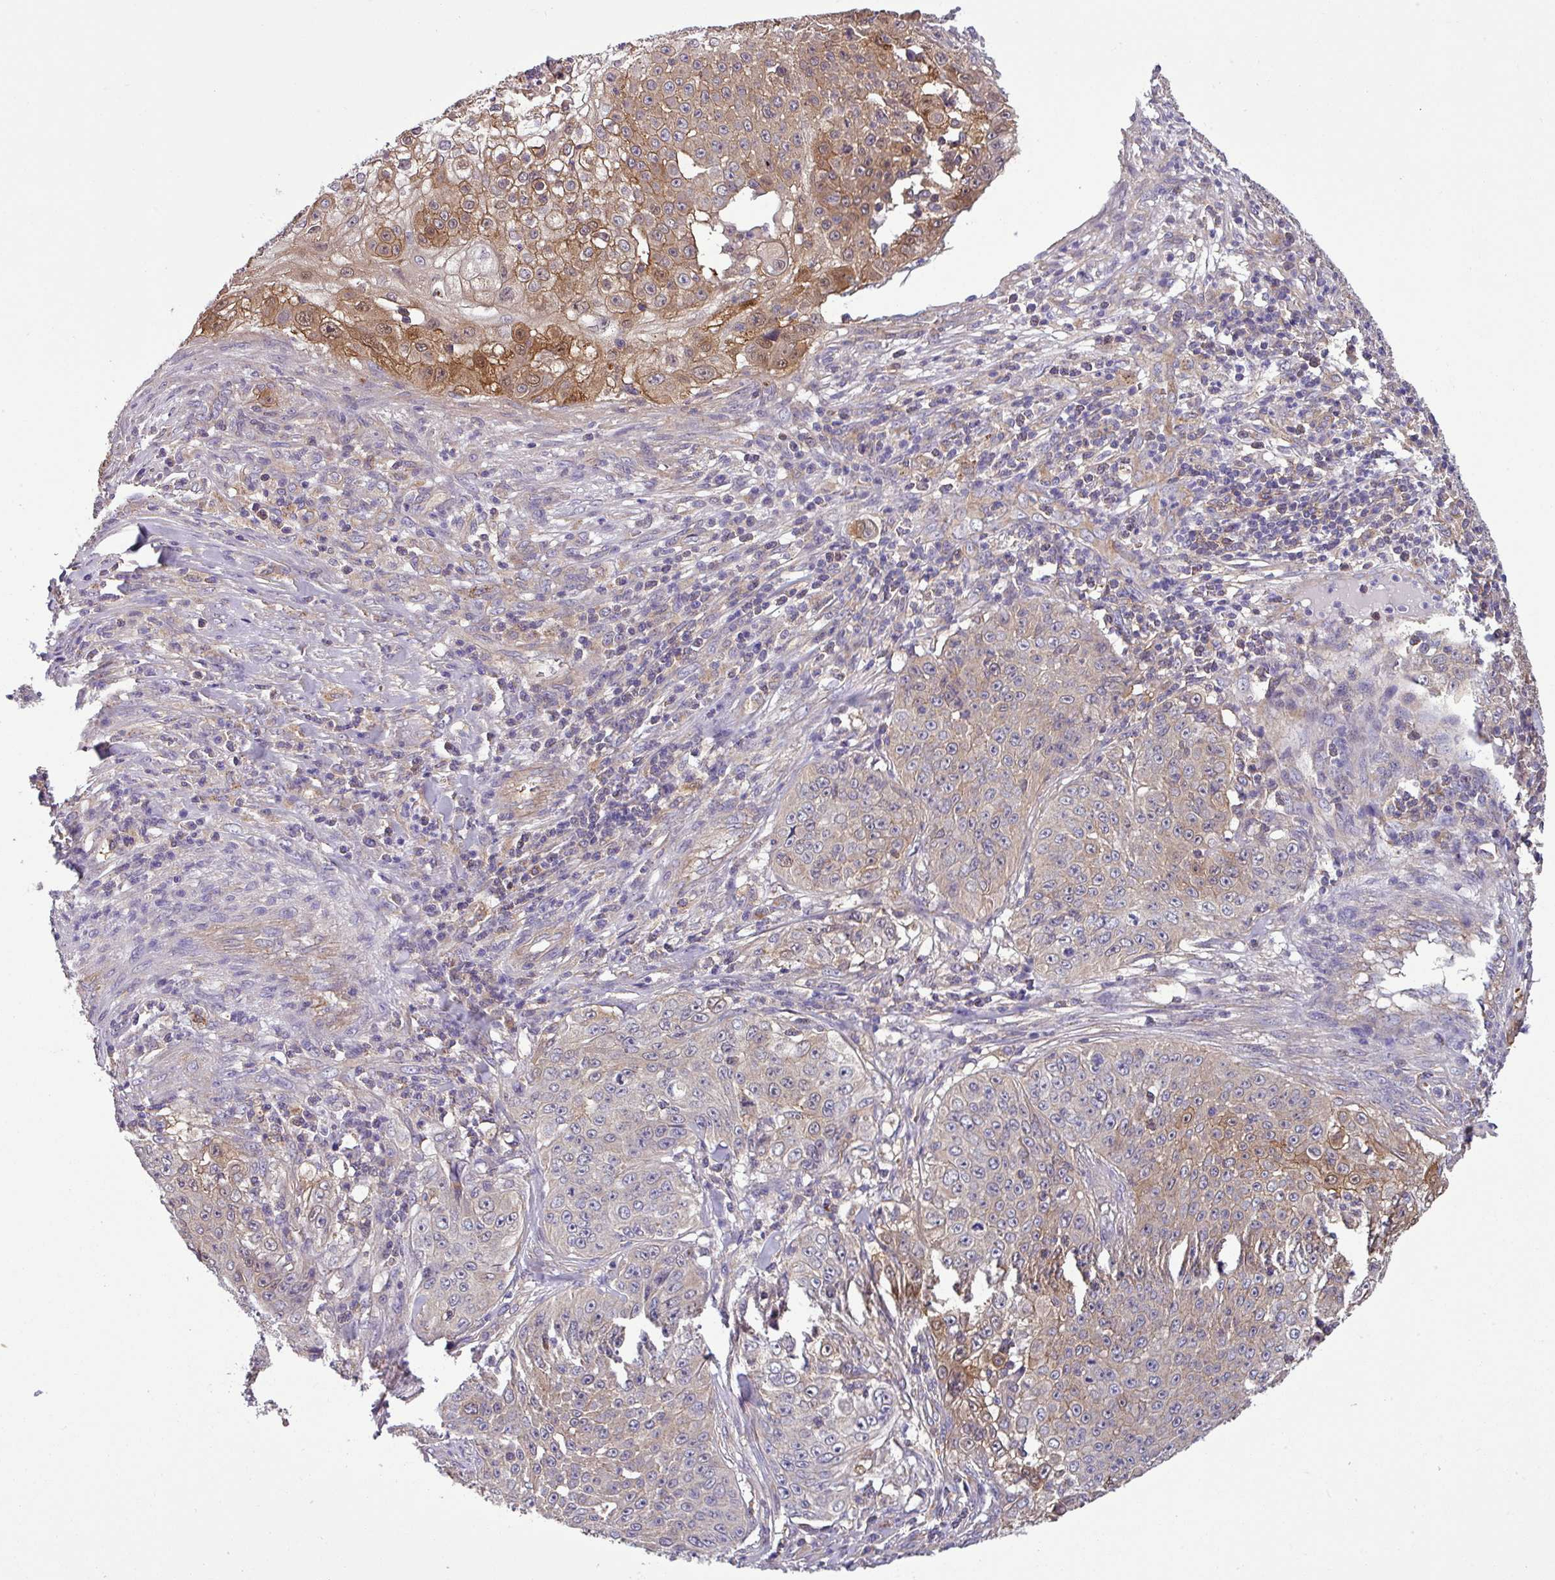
{"staining": {"intensity": "moderate", "quantity": "<25%", "location": "cytoplasmic/membranous"}, "tissue": "skin cancer", "cell_type": "Tumor cells", "image_type": "cancer", "snomed": [{"axis": "morphology", "description": "Squamous cell carcinoma, NOS"}, {"axis": "topography", "description": "Skin"}], "caption": "Squamous cell carcinoma (skin) stained for a protein (brown) shows moderate cytoplasmic/membranous positive expression in approximately <25% of tumor cells.", "gene": "SLC23A2", "patient": {"sex": "male", "age": 24}}